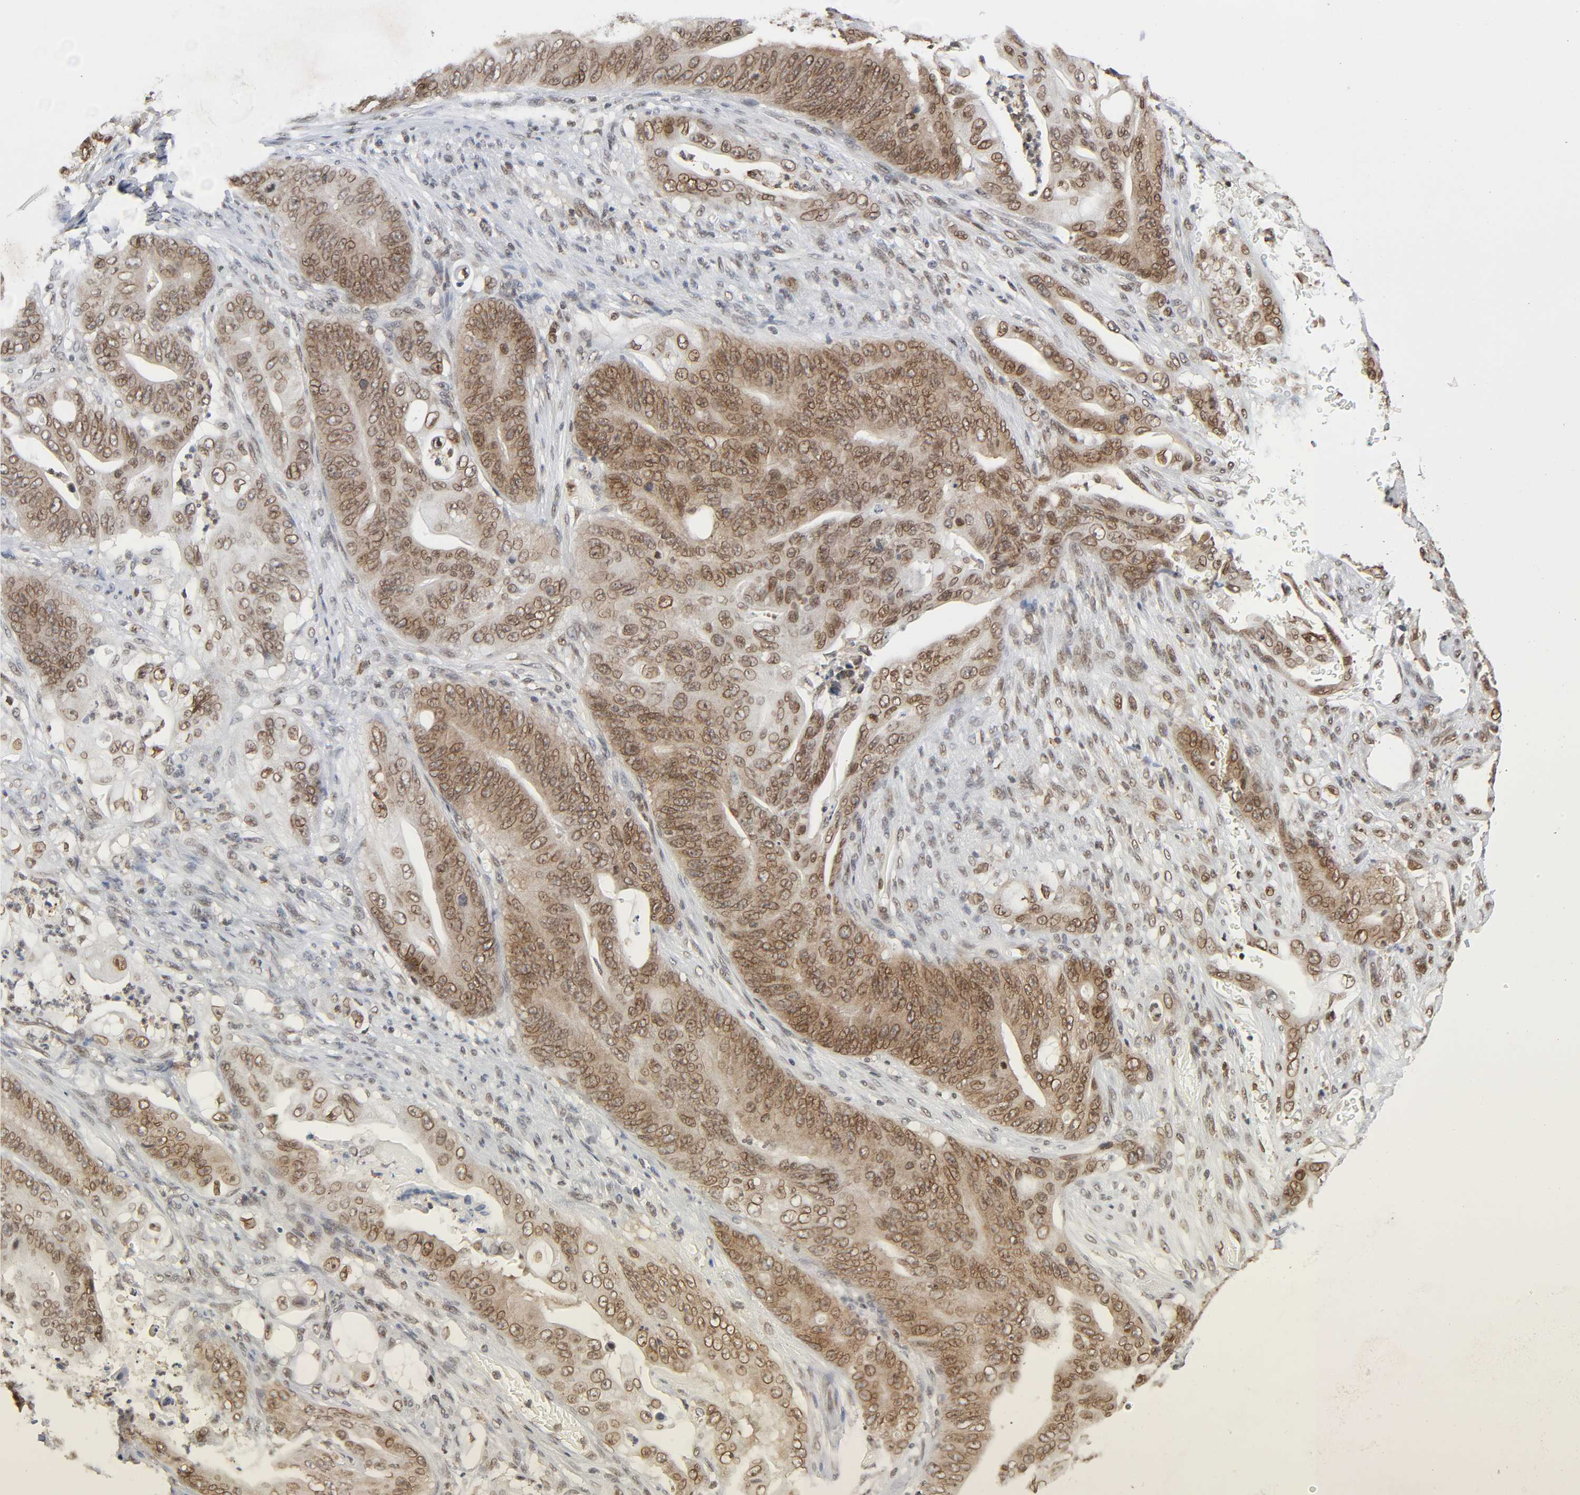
{"staining": {"intensity": "moderate", "quantity": ">75%", "location": "cytoplasmic/membranous,nuclear"}, "tissue": "stomach cancer", "cell_type": "Tumor cells", "image_type": "cancer", "snomed": [{"axis": "morphology", "description": "Adenocarcinoma, NOS"}, {"axis": "topography", "description": "Stomach"}], "caption": "Protein staining shows moderate cytoplasmic/membranous and nuclear positivity in about >75% of tumor cells in stomach adenocarcinoma.", "gene": "SUMO1", "patient": {"sex": "female", "age": 73}}